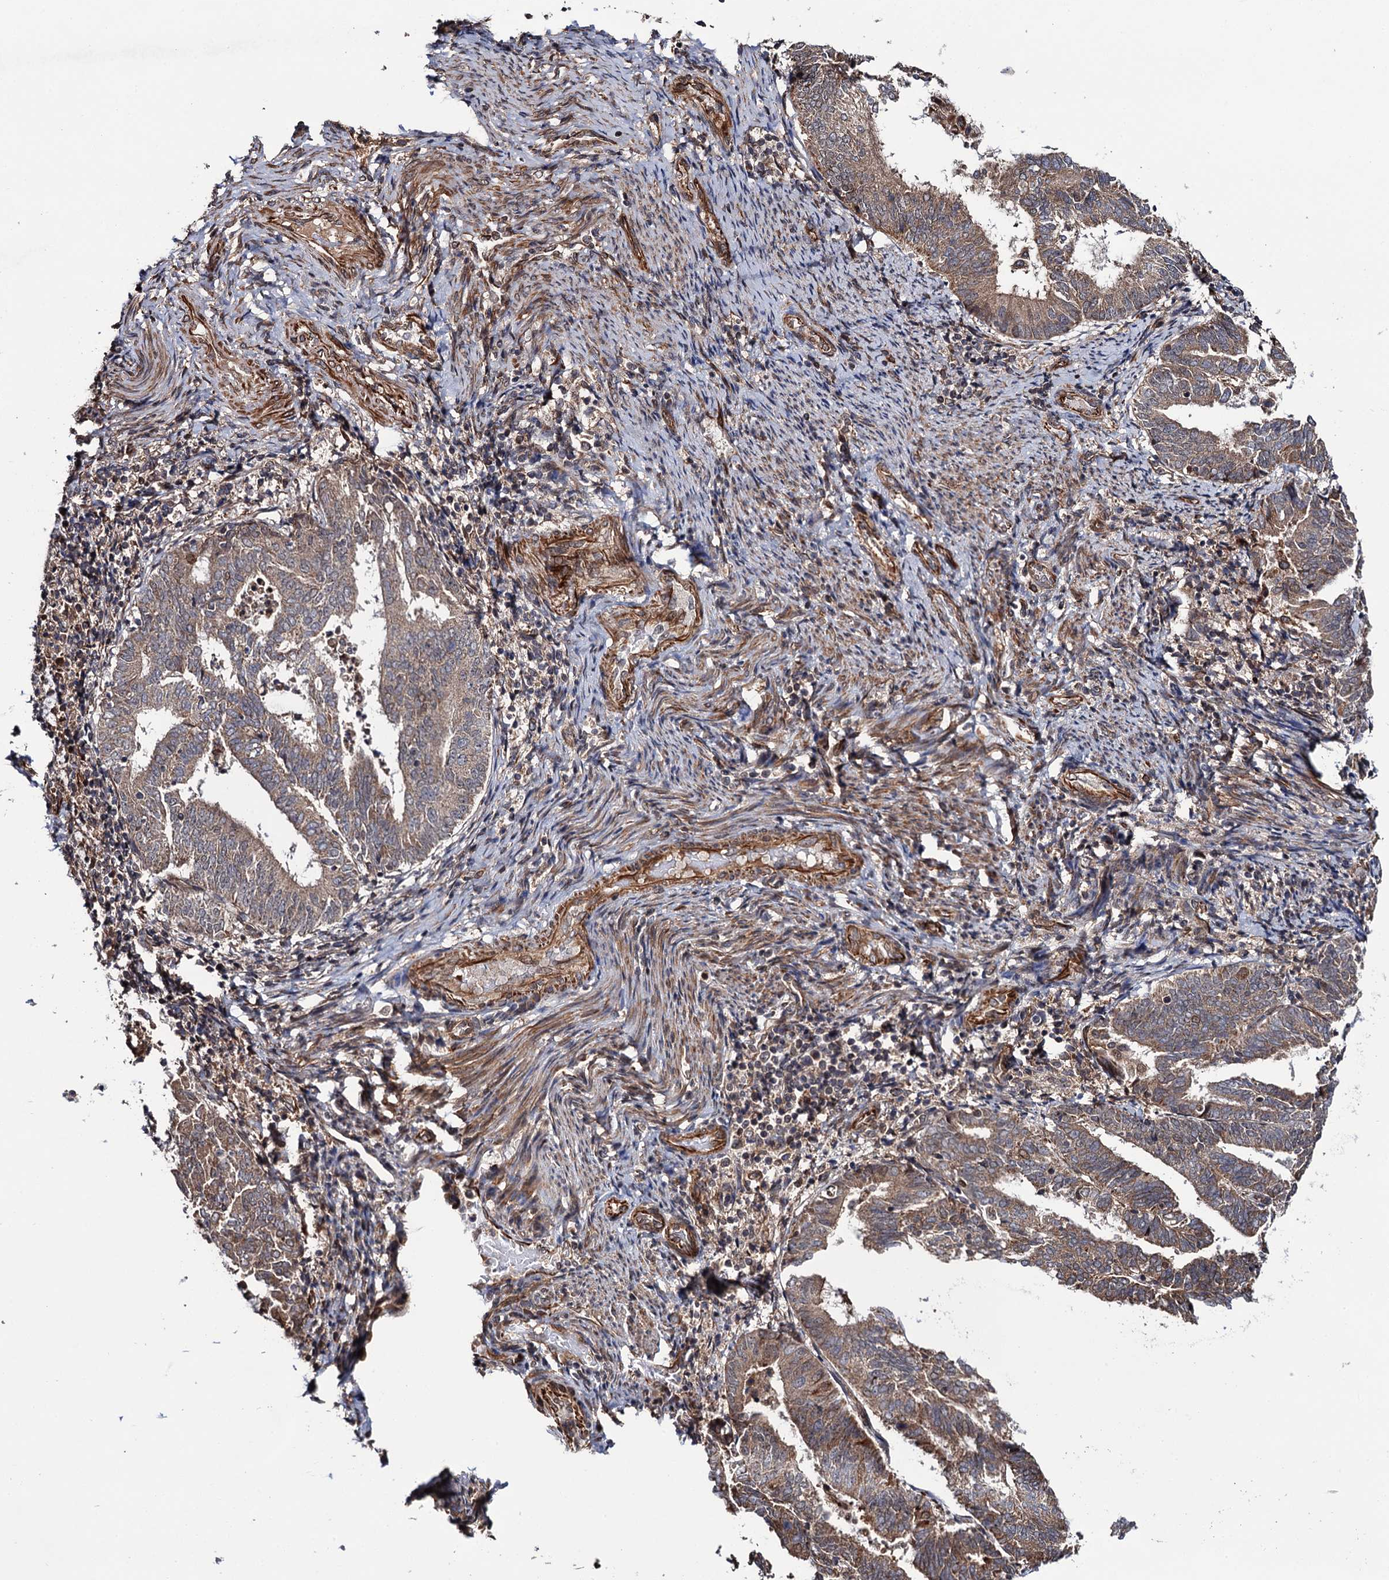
{"staining": {"intensity": "moderate", "quantity": "25%-75%", "location": "cytoplasmic/membranous"}, "tissue": "endometrial cancer", "cell_type": "Tumor cells", "image_type": "cancer", "snomed": [{"axis": "morphology", "description": "Adenocarcinoma, NOS"}, {"axis": "topography", "description": "Endometrium"}], "caption": "Human endometrial adenocarcinoma stained with a brown dye displays moderate cytoplasmic/membranous positive expression in about 25%-75% of tumor cells.", "gene": "FSIP1", "patient": {"sex": "female", "age": 80}}